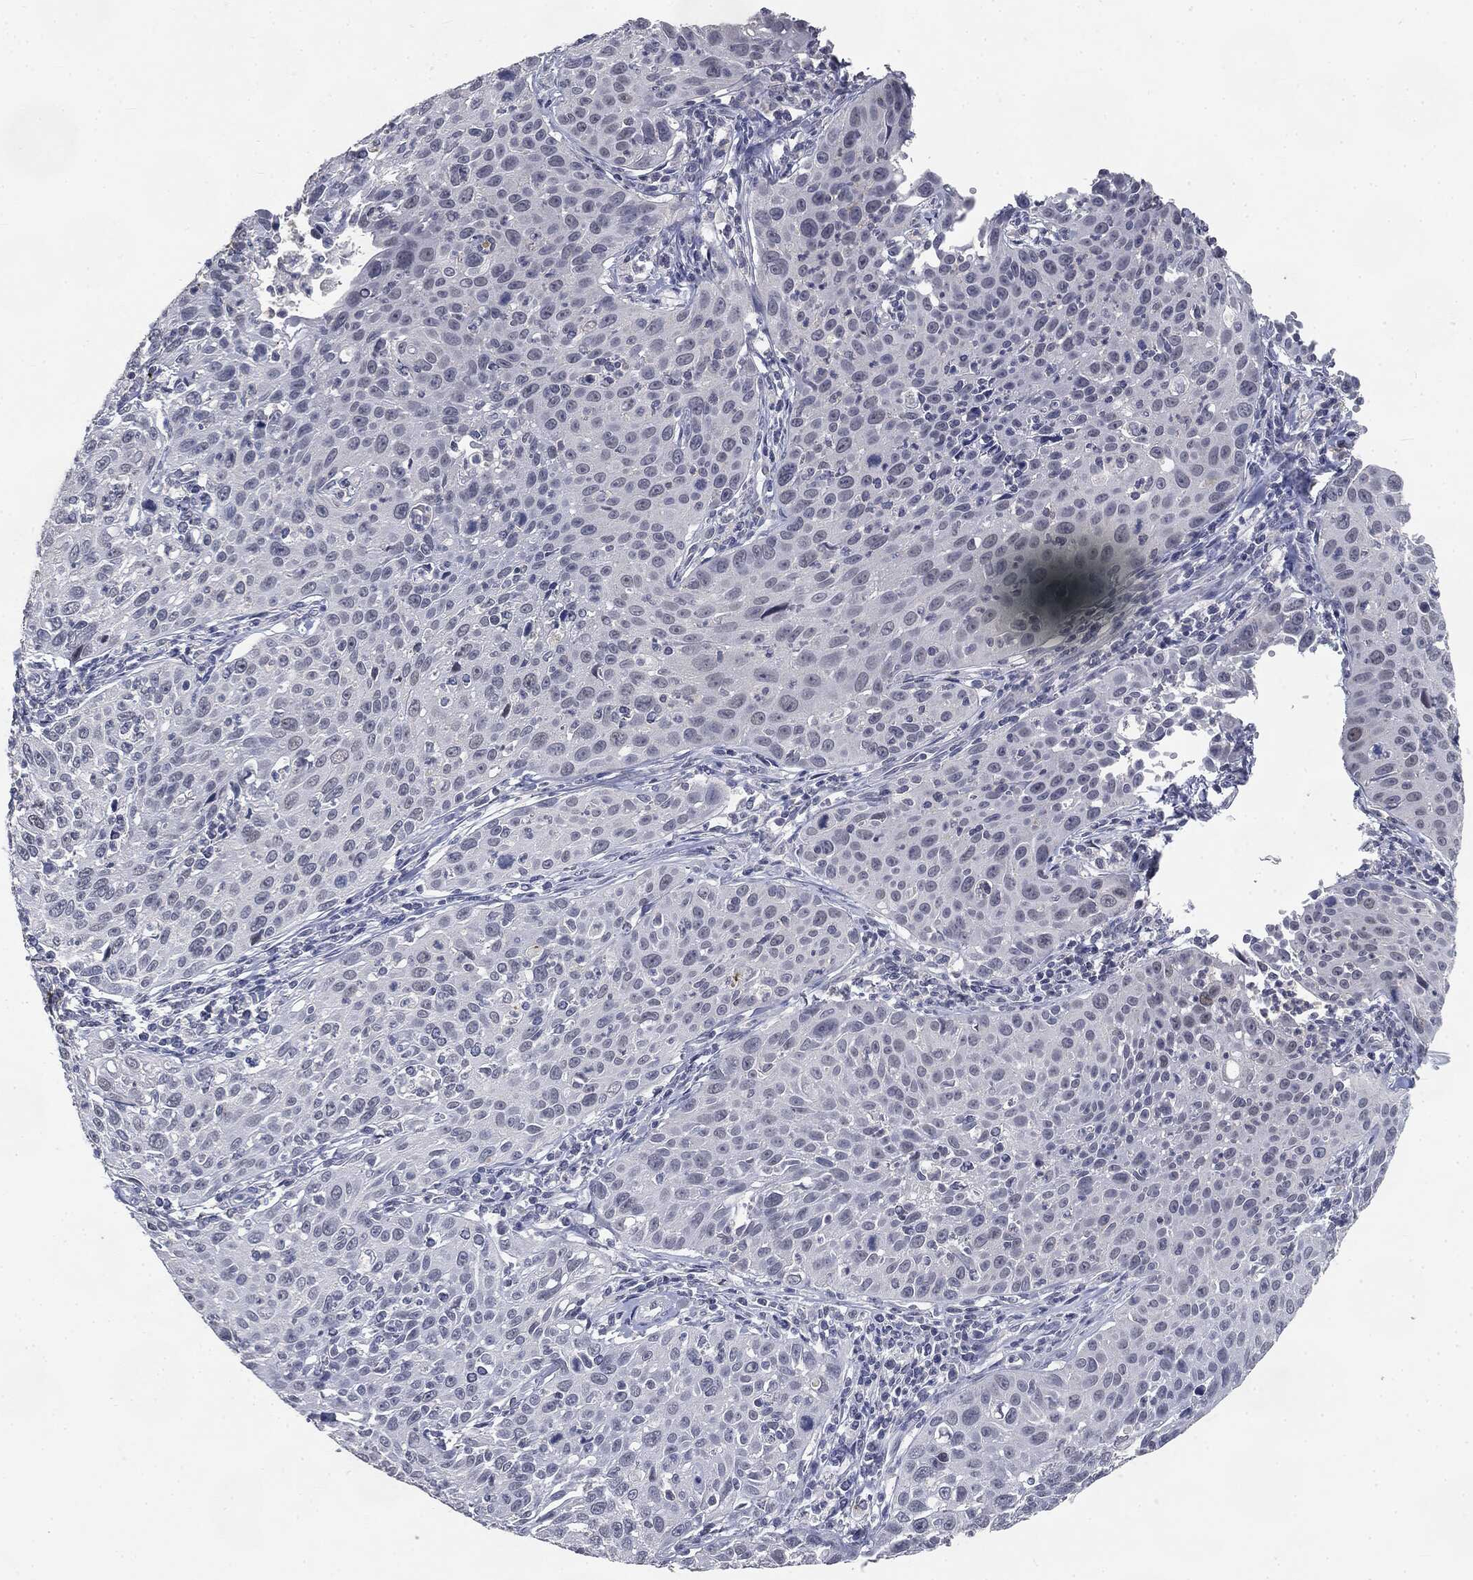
{"staining": {"intensity": "negative", "quantity": "none", "location": "none"}, "tissue": "cervical cancer", "cell_type": "Tumor cells", "image_type": "cancer", "snomed": [{"axis": "morphology", "description": "Squamous cell carcinoma, NOS"}, {"axis": "topography", "description": "Cervix"}], "caption": "Tumor cells show no significant protein expression in squamous cell carcinoma (cervical).", "gene": "SLC2A2", "patient": {"sex": "female", "age": 26}}